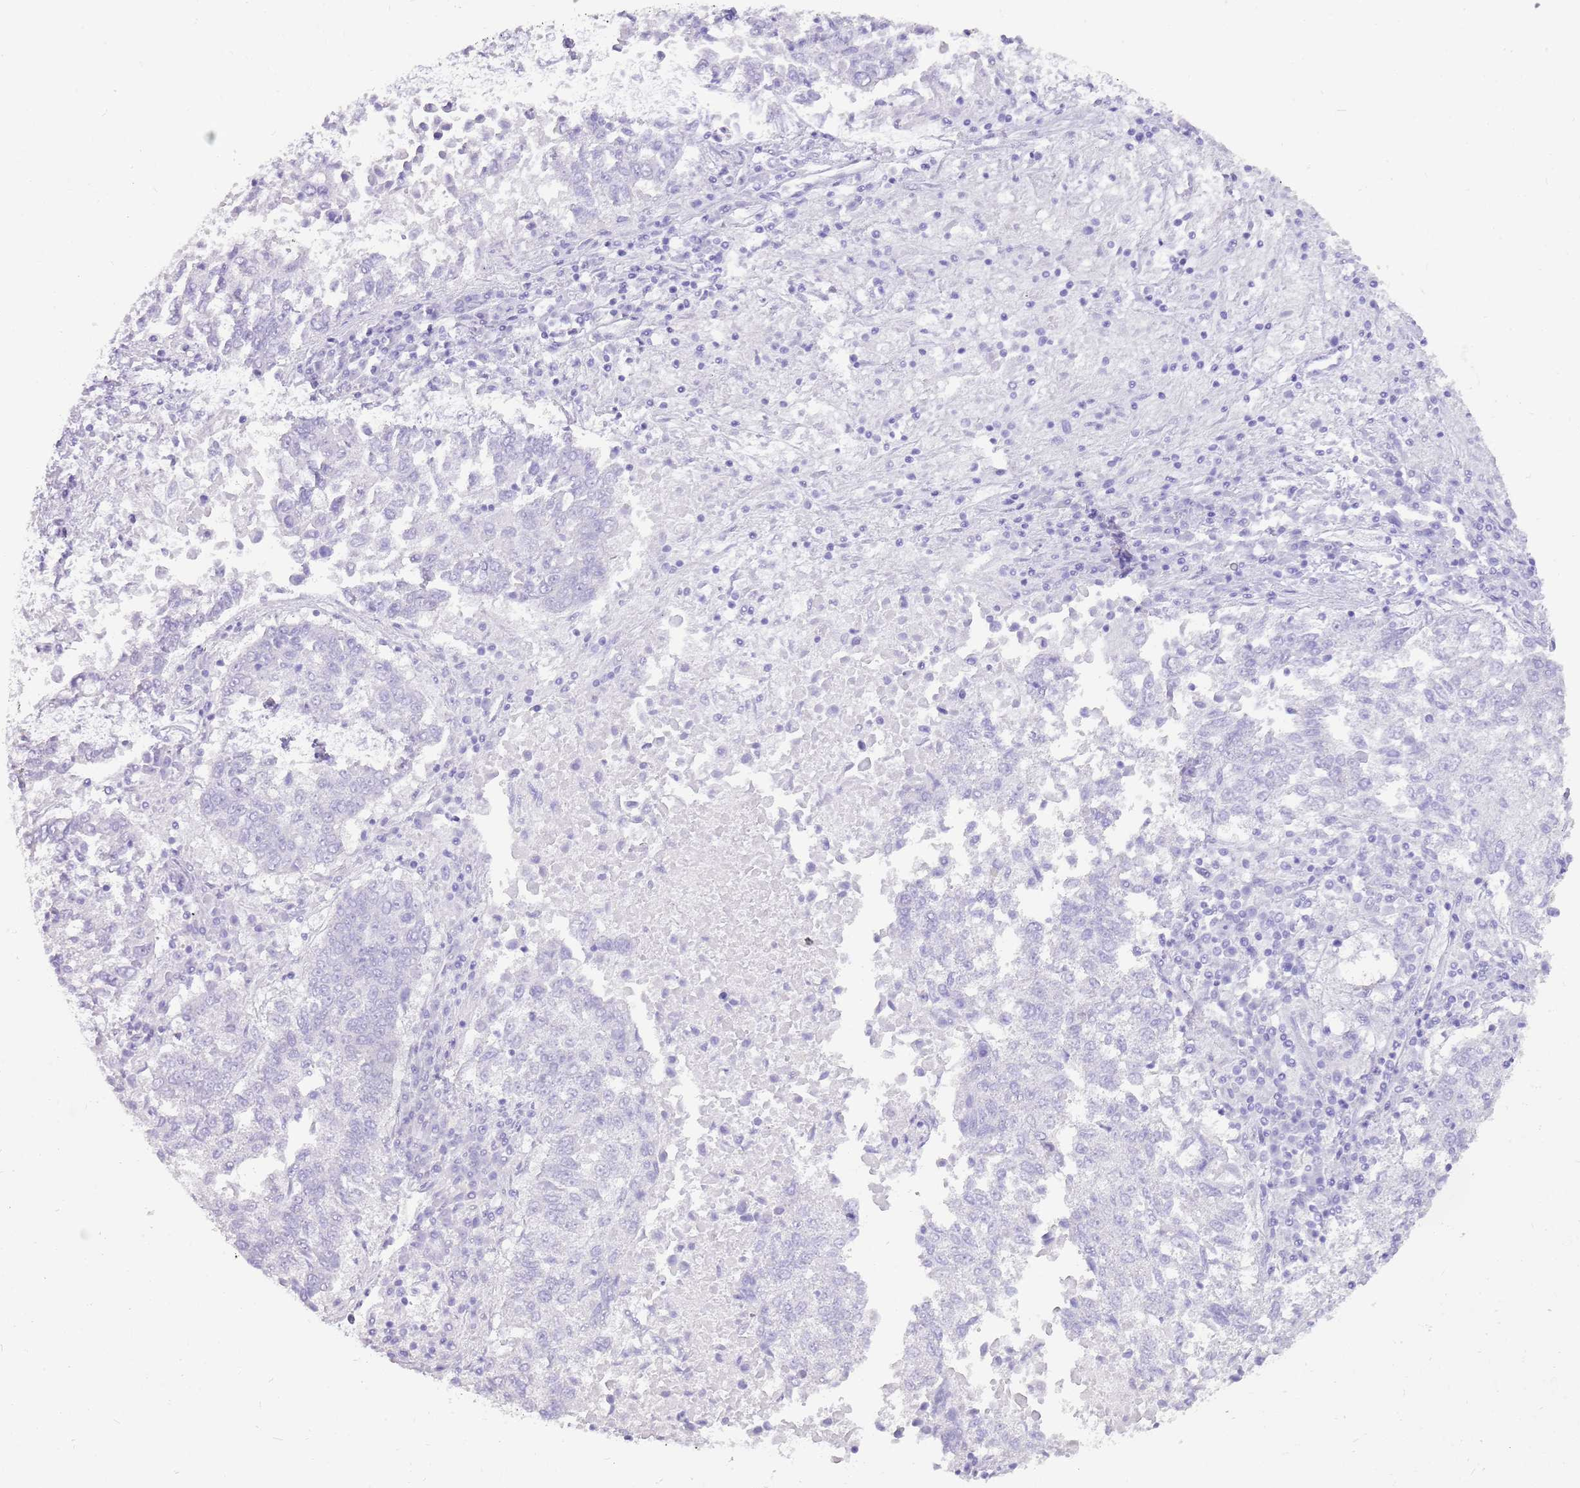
{"staining": {"intensity": "negative", "quantity": "none", "location": "none"}, "tissue": "lung cancer", "cell_type": "Tumor cells", "image_type": "cancer", "snomed": [{"axis": "morphology", "description": "Squamous cell carcinoma, NOS"}, {"axis": "topography", "description": "Lung"}], "caption": "Lung cancer (squamous cell carcinoma) was stained to show a protein in brown. There is no significant positivity in tumor cells.", "gene": "NBPF3", "patient": {"sex": "male", "age": 73}}